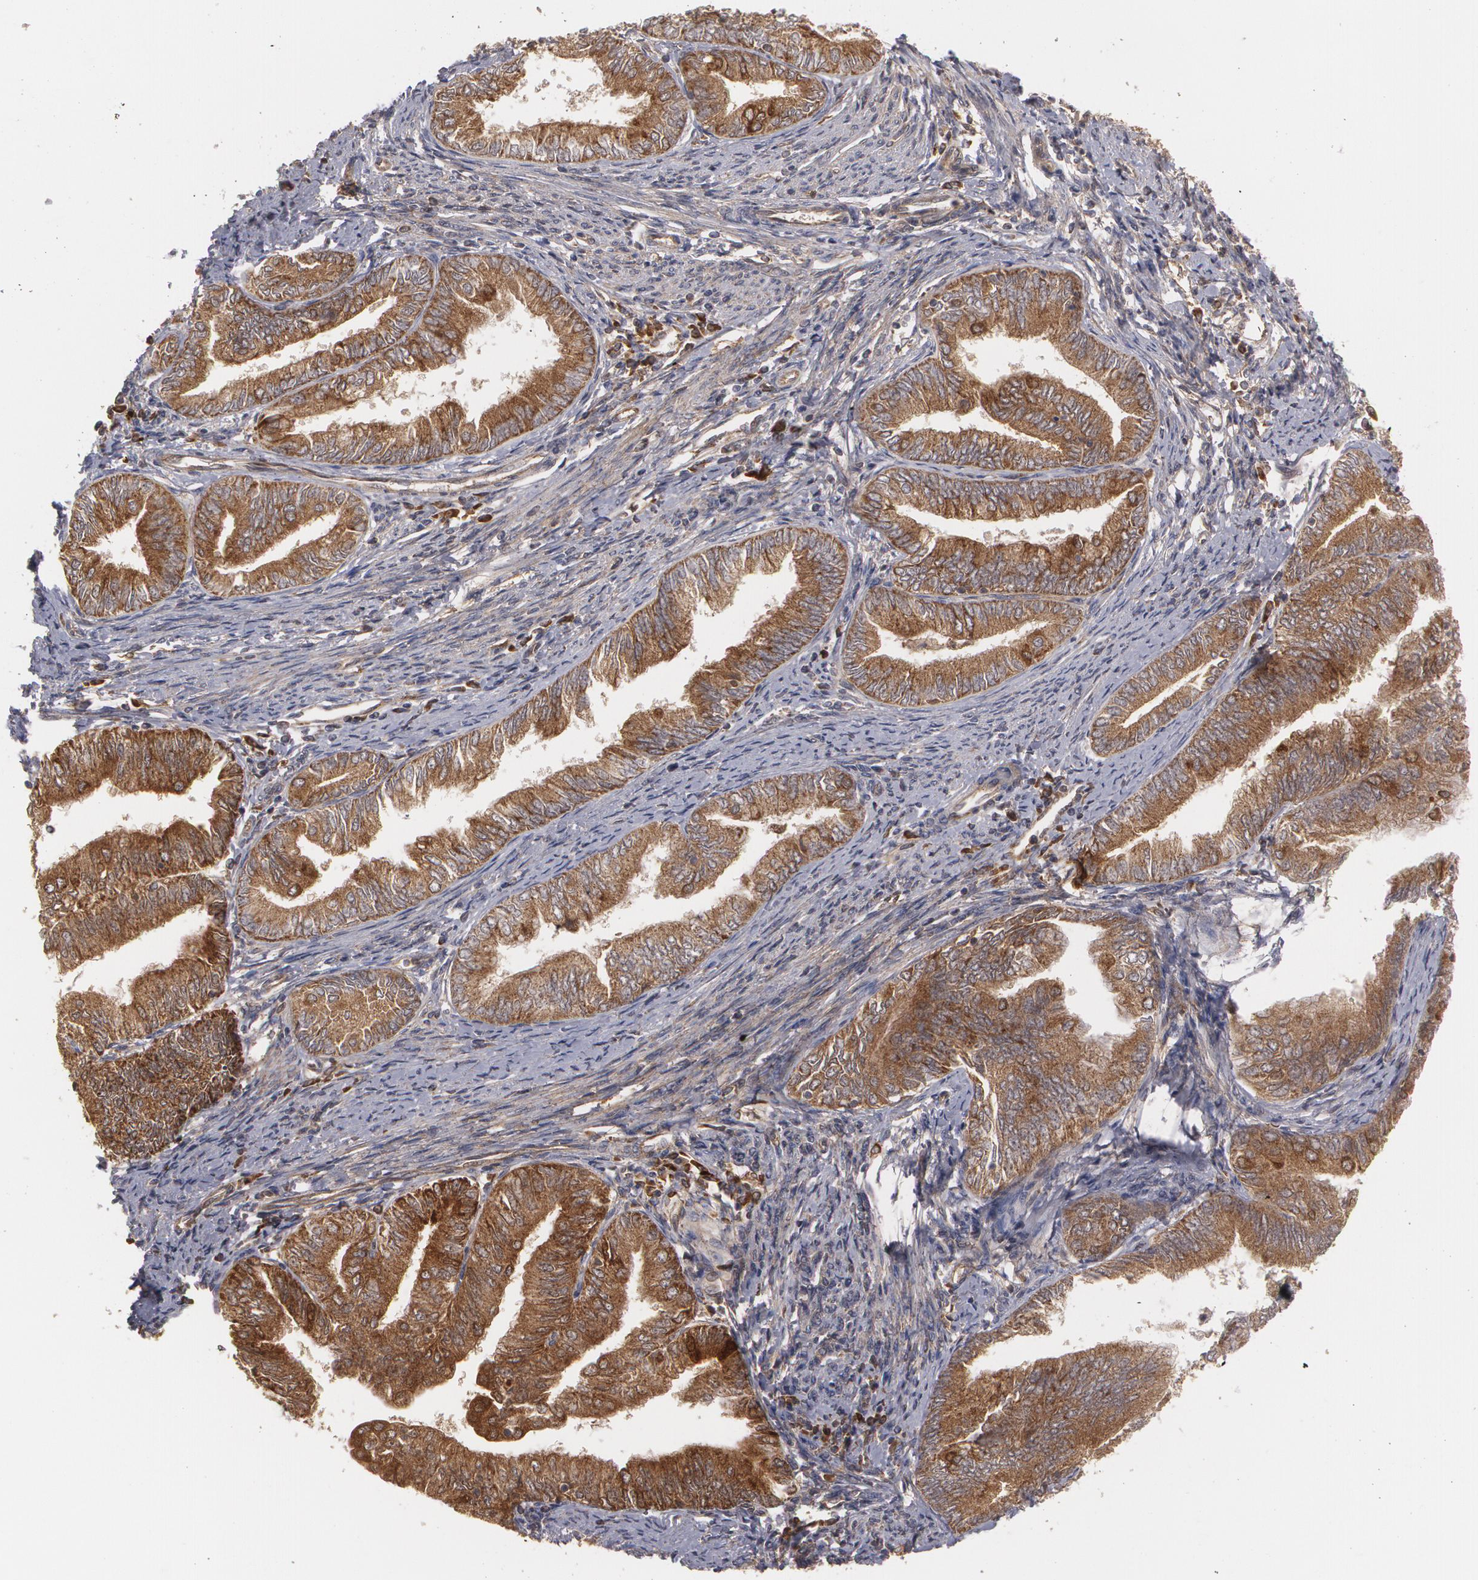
{"staining": {"intensity": "moderate", "quantity": ">75%", "location": "cytoplasmic/membranous"}, "tissue": "endometrial cancer", "cell_type": "Tumor cells", "image_type": "cancer", "snomed": [{"axis": "morphology", "description": "Adenocarcinoma, NOS"}, {"axis": "topography", "description": "Endometrium"}], "caption": "A brown stain shows moderate cytoplasmic/membranous positivity of a protein in human adenocarcinoma (endometrial) tumor cells.", "gene": "BMP6", "patient": {"sex": "female", "age": 66}}